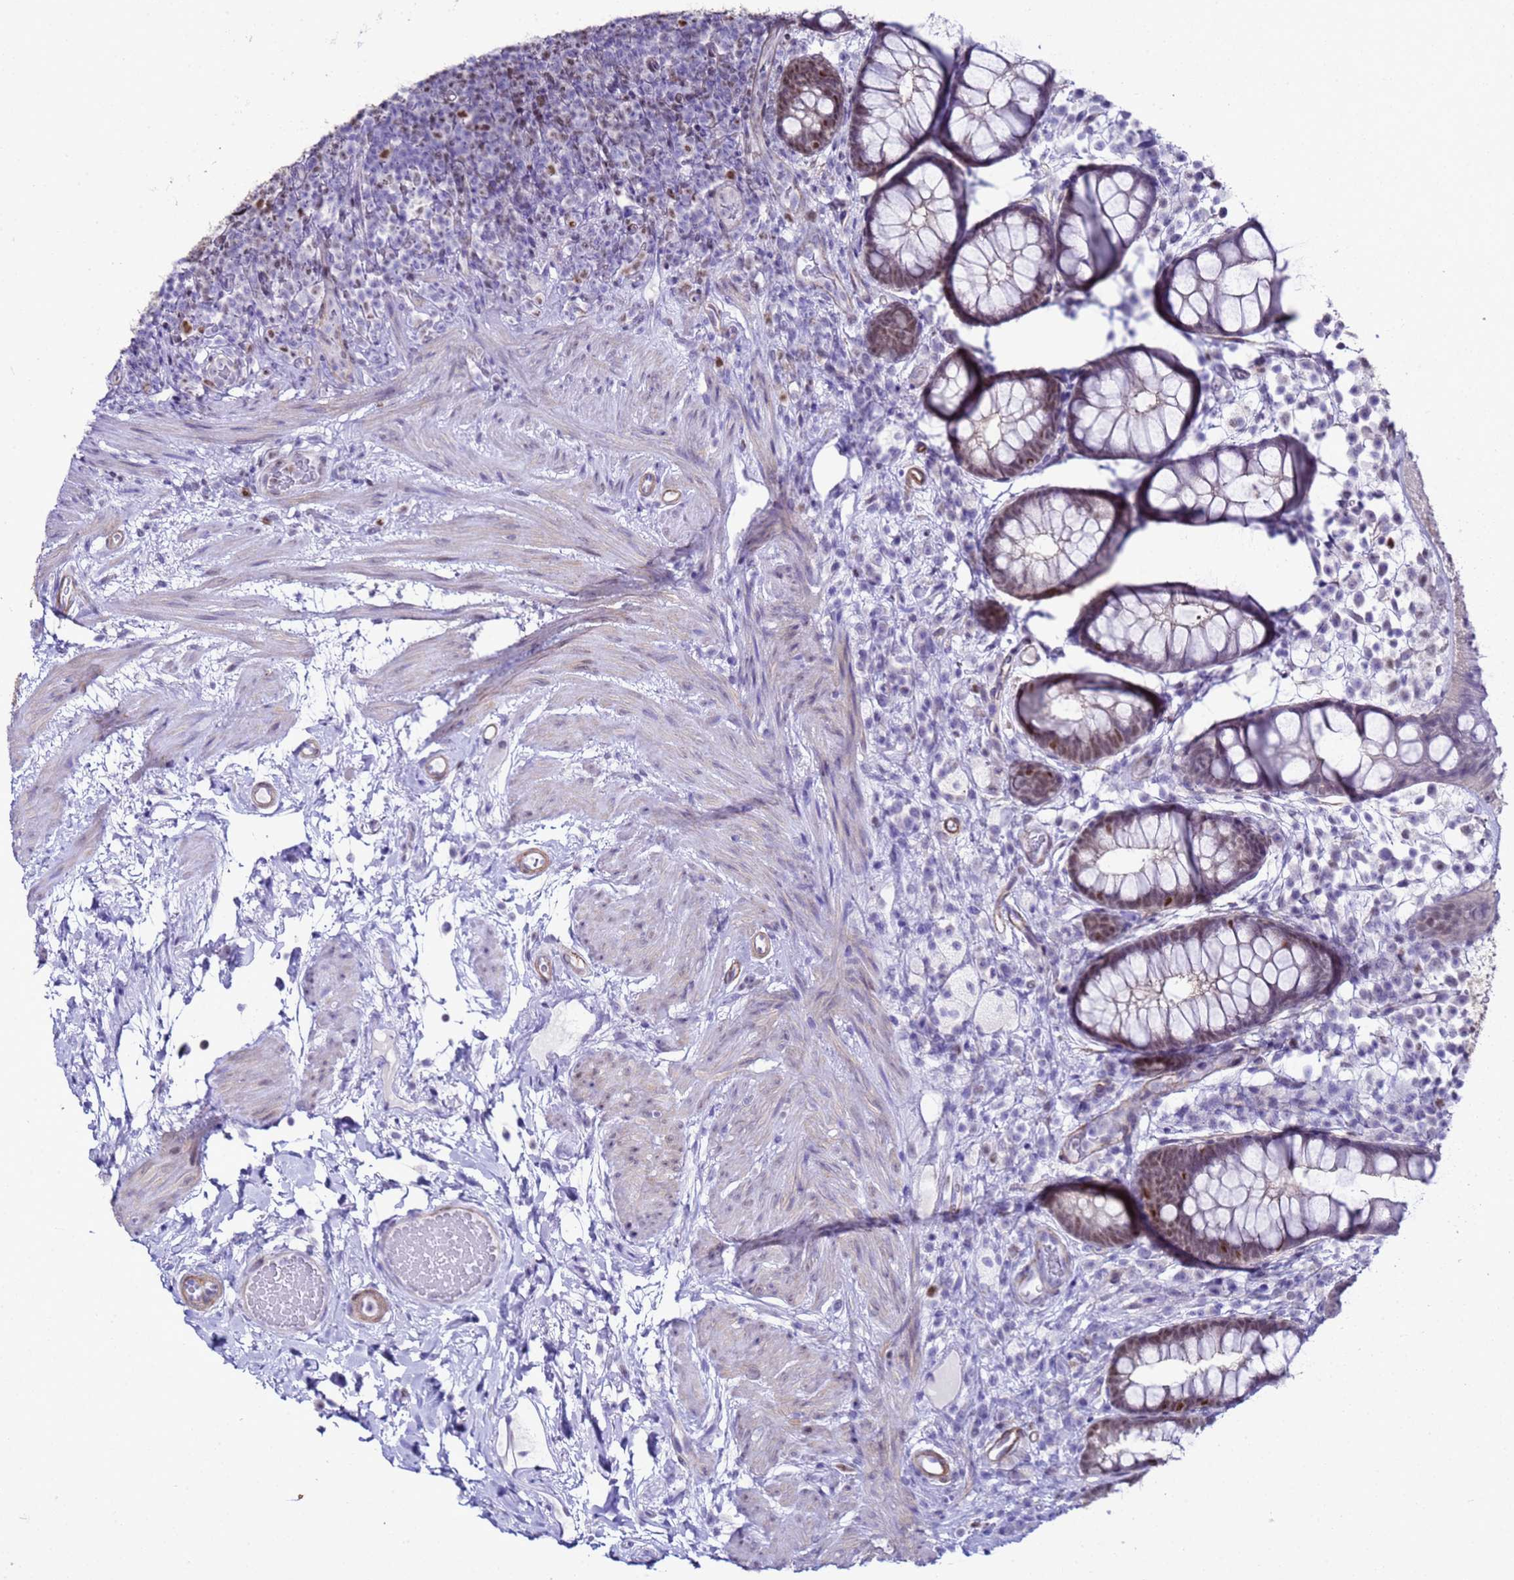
{"staining": {"intensity": "moderate", "quantity": "<25%", "location": "nuclear"}, "tissue": "rectum", "cell_type": "Glandular cells", "image_type": "normal", "snomed": [{"axis": "morphology", "description": "Normal tissue, NOS"}, {"axis": "topography", "description": "Rectum"}, {"axis": "topography", "description": "Peripheral nerve tissue"}], "caption": "Human rectum stained with a brown dye shows moderate nuclear positive positivity in approximately <25% of glandular cells.", "gene": "BCL7A", "patient": {"sex": "female", "age": 69}}